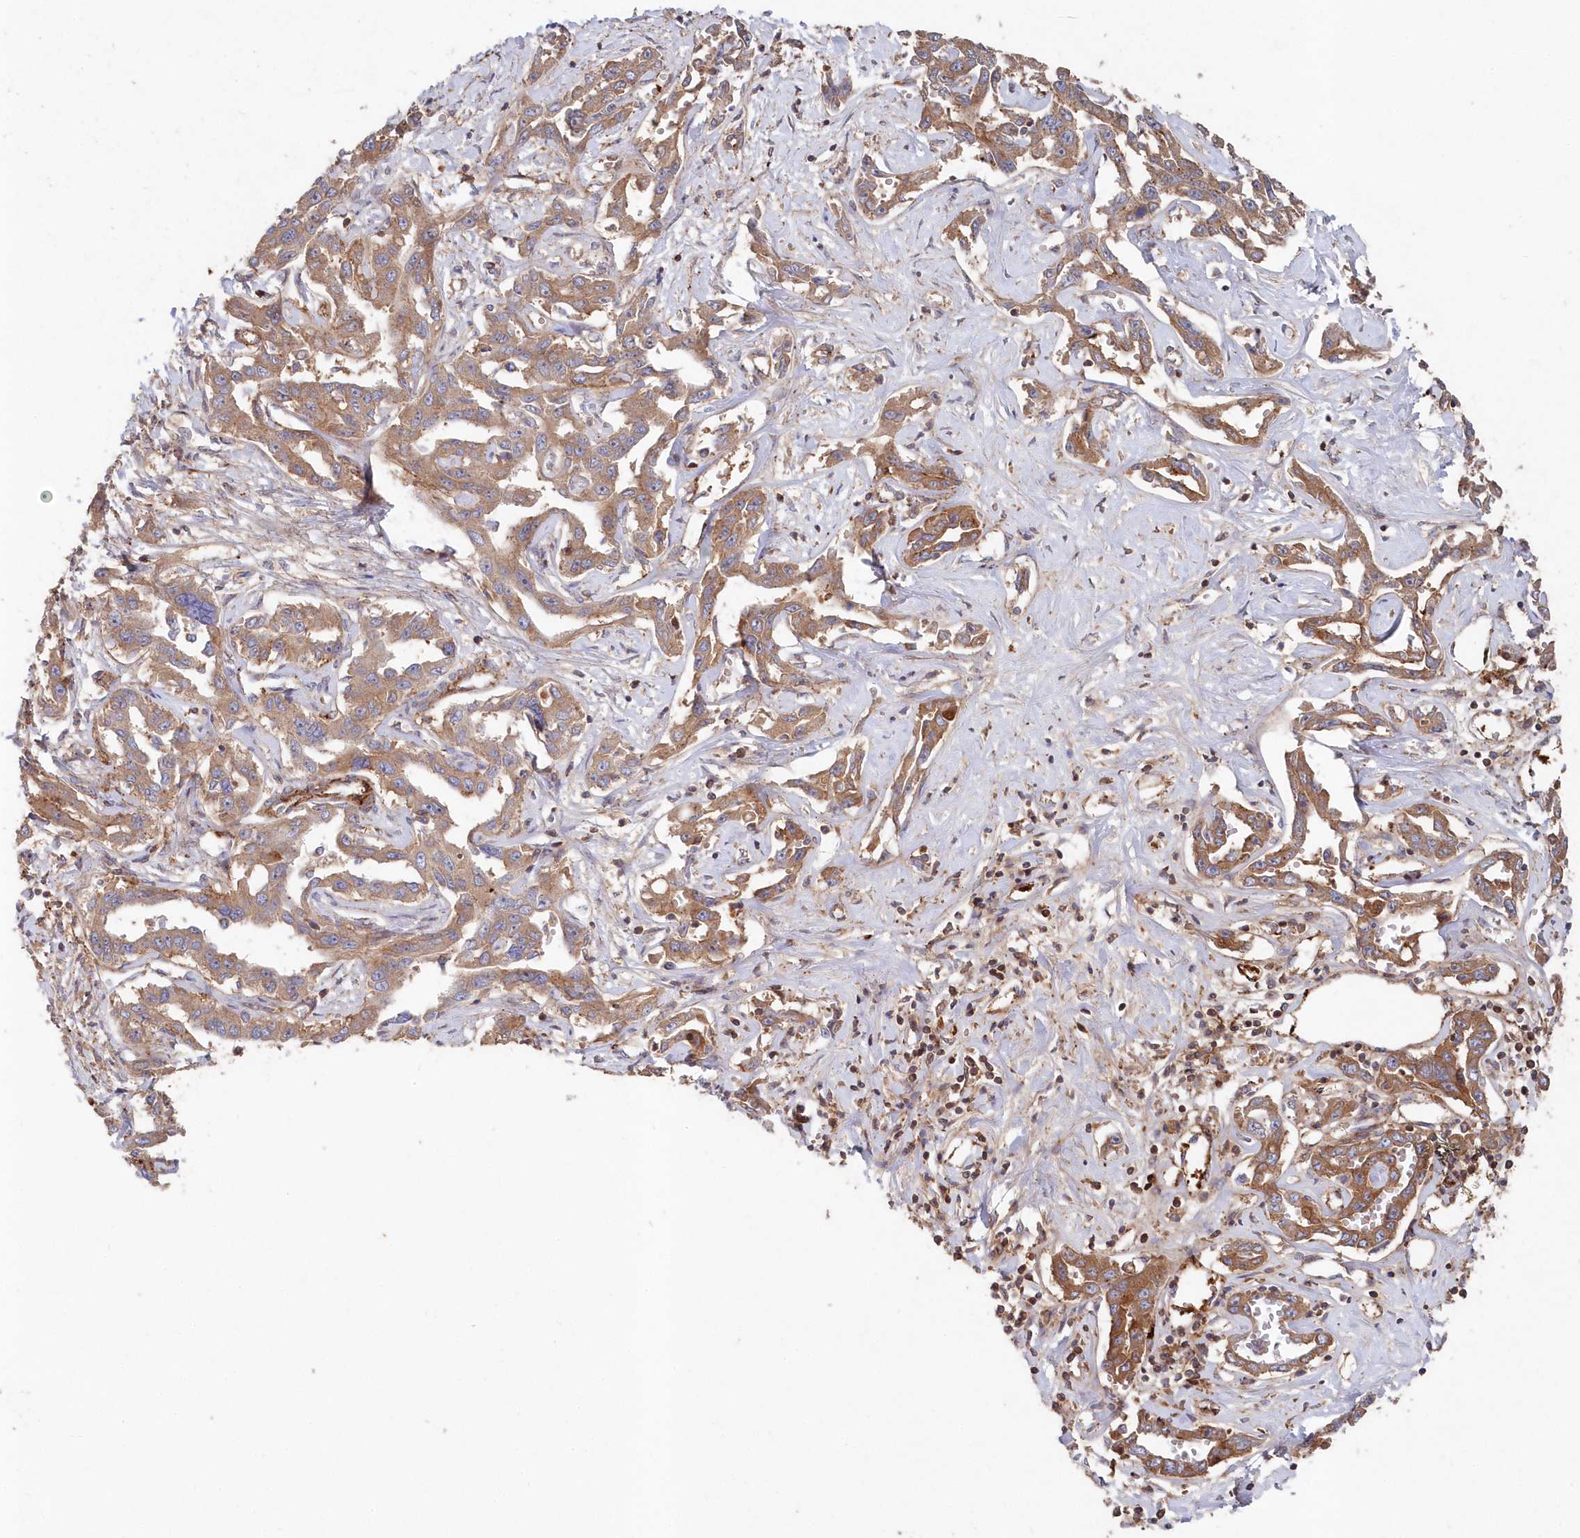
{"staining": {"intensity": "moderate", "quantity": ">75%", "location": "cytoplasmic/membranous"}, "tissue": "liver cancer", "cell_type": "Tumor cells", "image_type": "cancer", "snomed": [{"axis": "morphology", "description": "Cholangiocarcinoma"}, {"axis": "topography", "description": "Liver"}], "caption": "Immunohistochemical staining of human liver cholangiocarcinoma reveals moderate cytoplasmic/membranous protein positivity in approximately >75% of tumor cells.", "gene": "ABHD14B", "patient": {"sex": "male", "age": 59}}